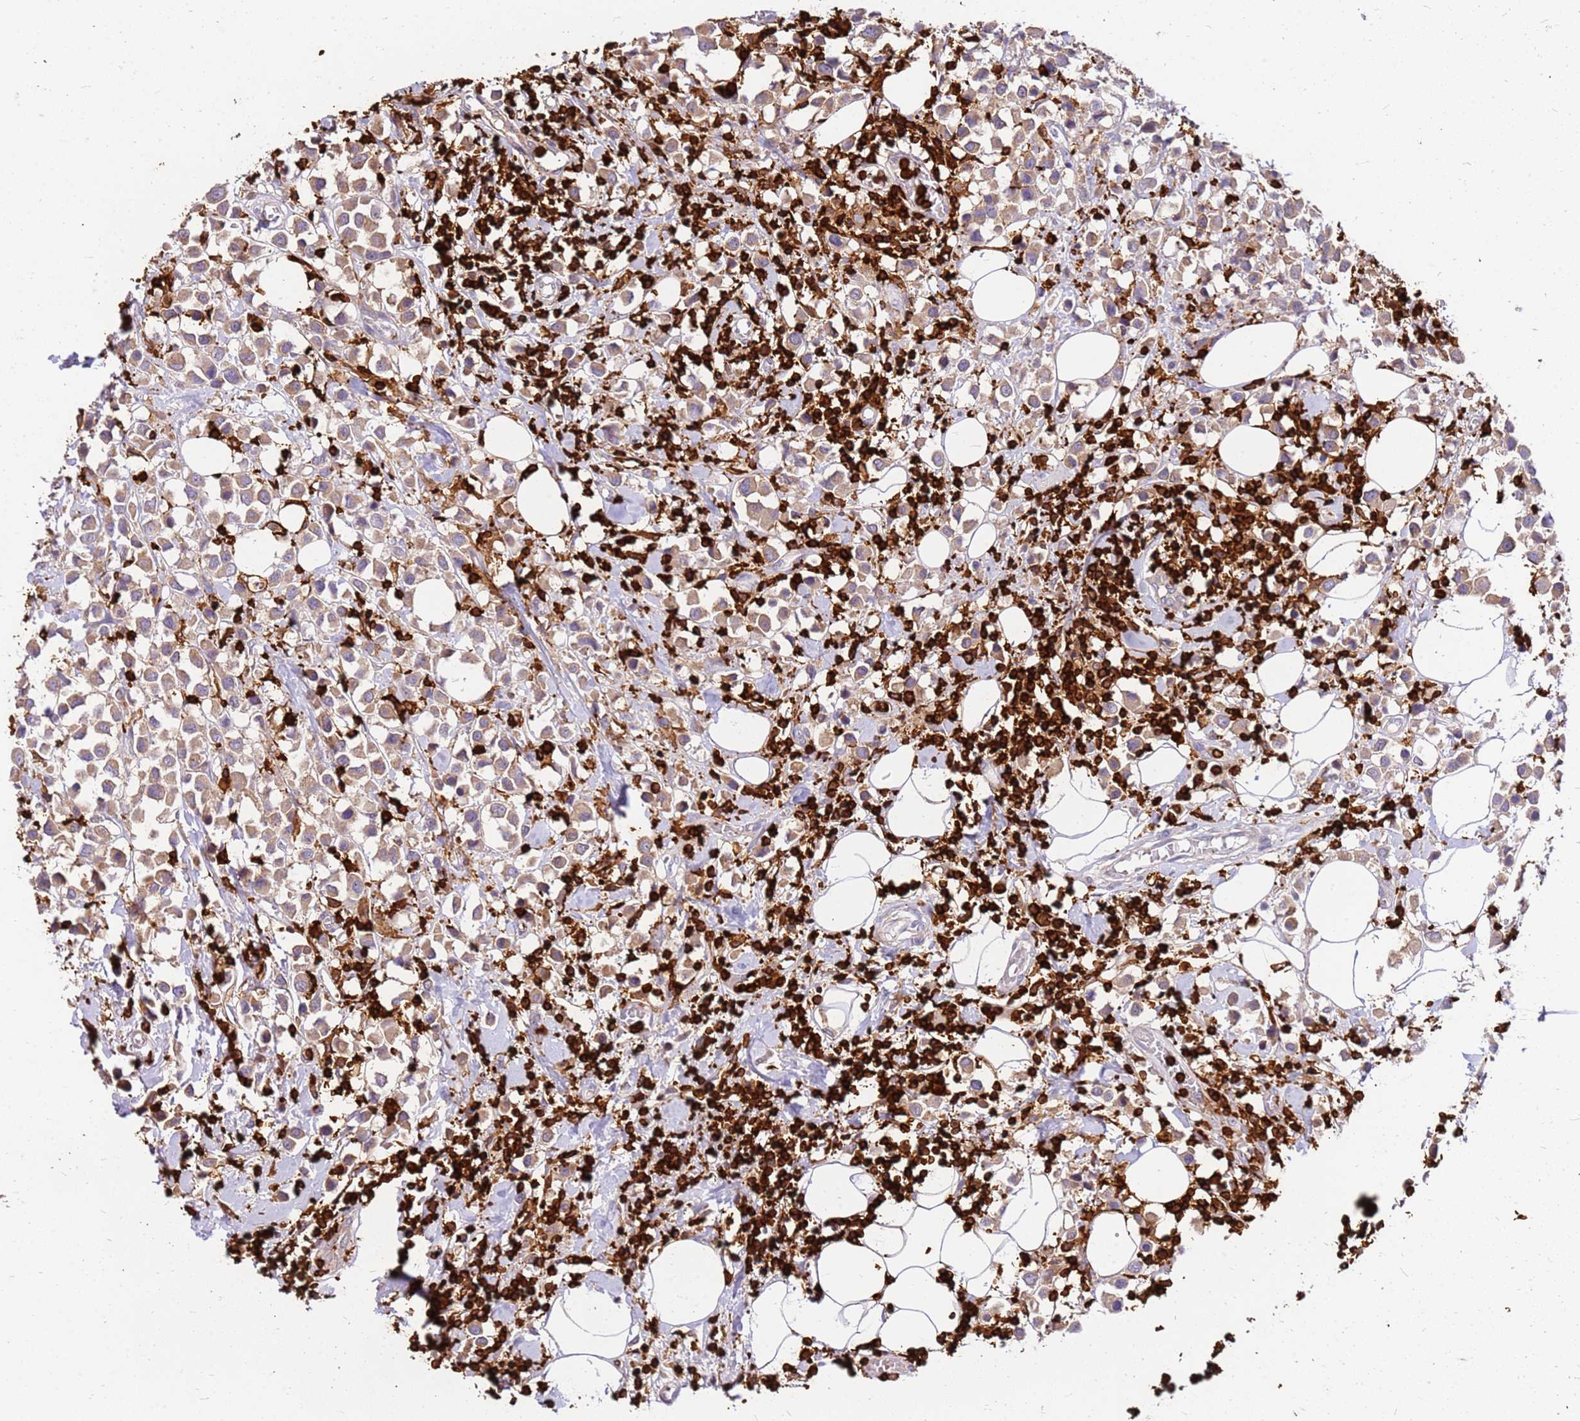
{"staining": {"intensity": "moderate", "quantity": ">75%", "location": "cytoplasmic/membranous"}, "tissue": "breast cancer", "cell_type": "Tumor cells", "image_type": "cancer", "snomed": [{"axis": "morphology", "description": "Duct carcinoma"}, {"axis": "topography", "description": "Breast"}], "caption": "Protein staining by immunohistochemistry displays moderate cytoplasmic/membranous expression in about >75% of tumor cells in invasive ductal carcinoma (breast).", "gene": "CORO1A", "patient": {"sex": "female", "age": 61}}